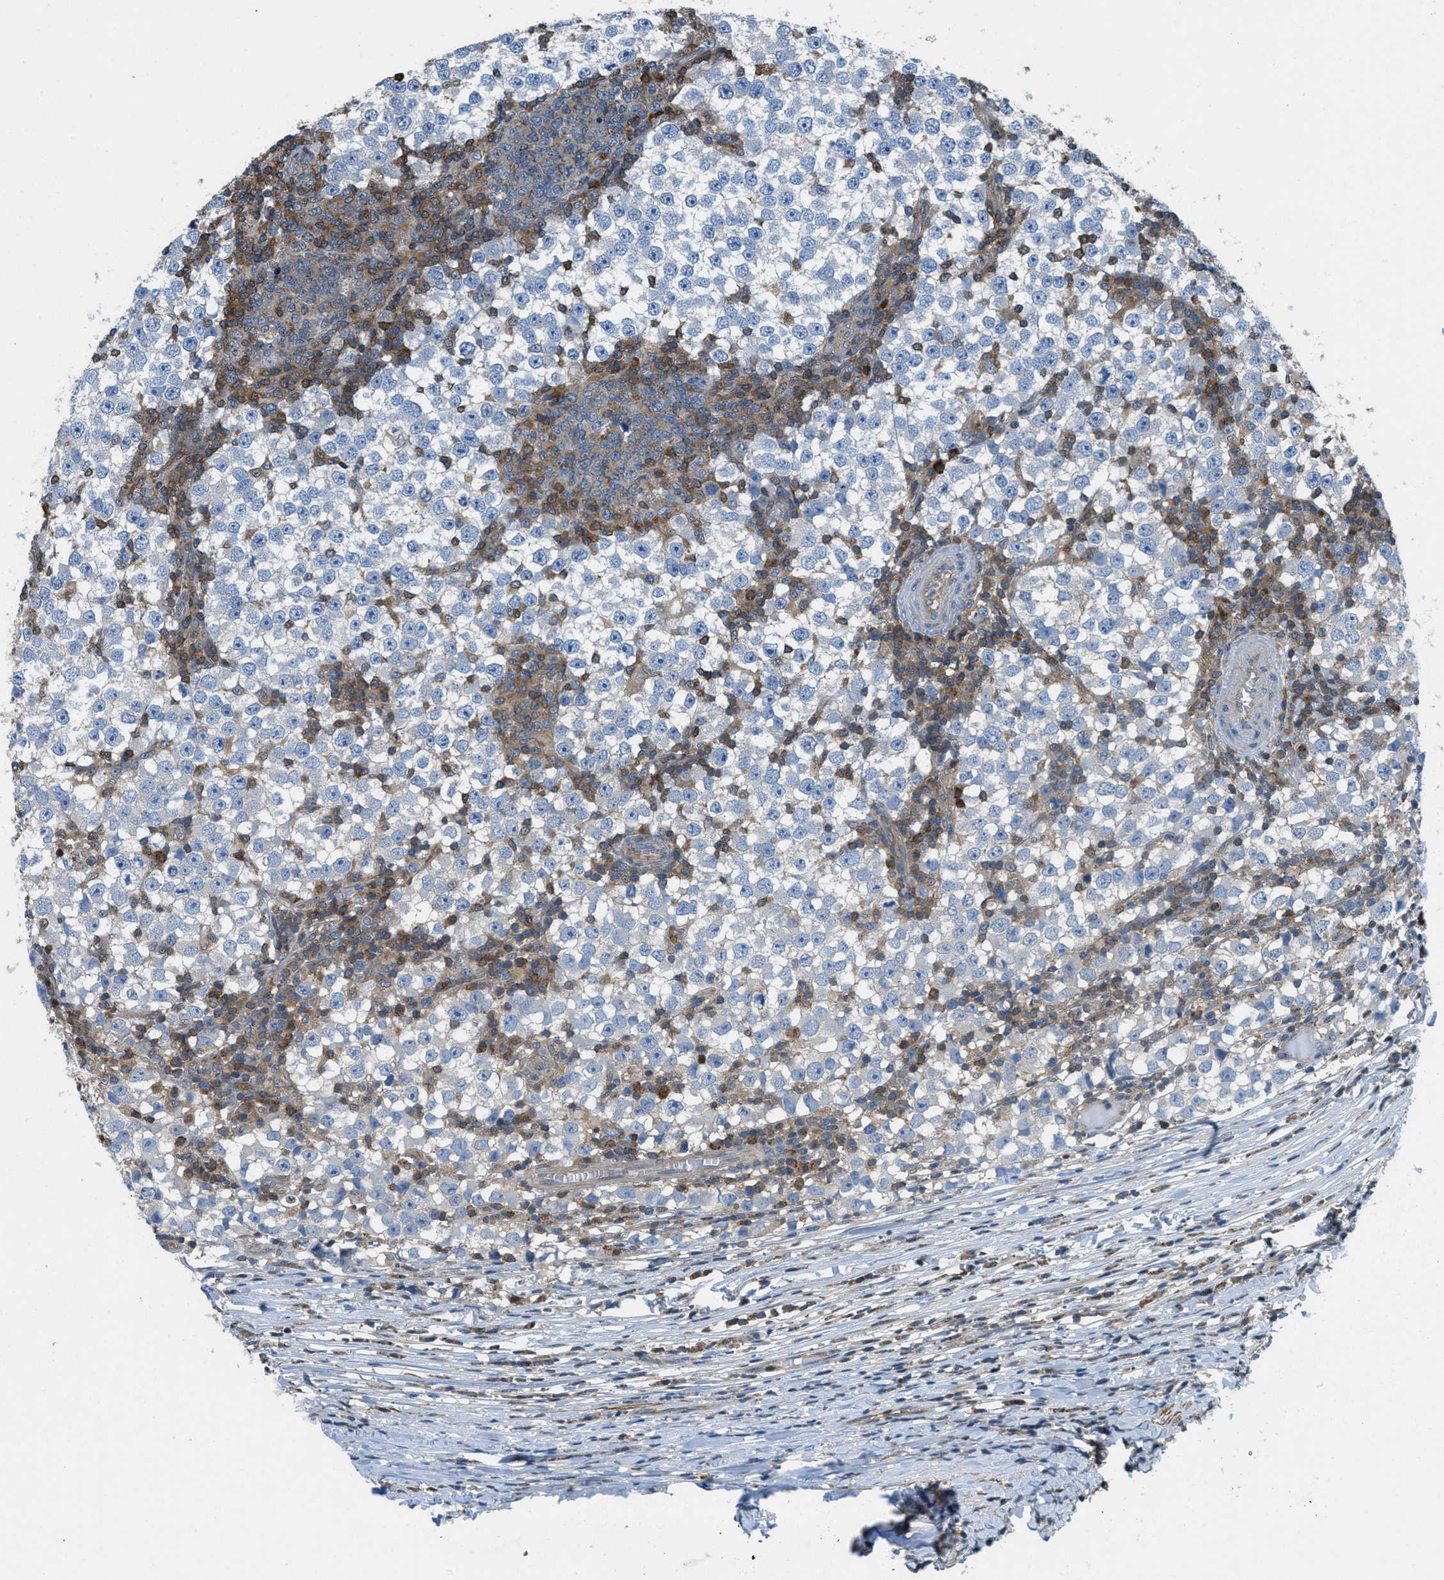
{"staining": {"intensity": "negative", "quantity": "none", "location": "none"}, "tissue": "testis cancer", "cell_type": "Tumor cells", "image_type": "cancer", "snomed": [{"axis": "morphology", "description": "Seminoma, NOS"}, {"axis": "topography", "description": "Testis"}], "caption": "The image displays no significant positivity in tumor cells of testis seminoma.", "gene": "PIP5K1C", "patient": {"sex": "male", "age": 65}}